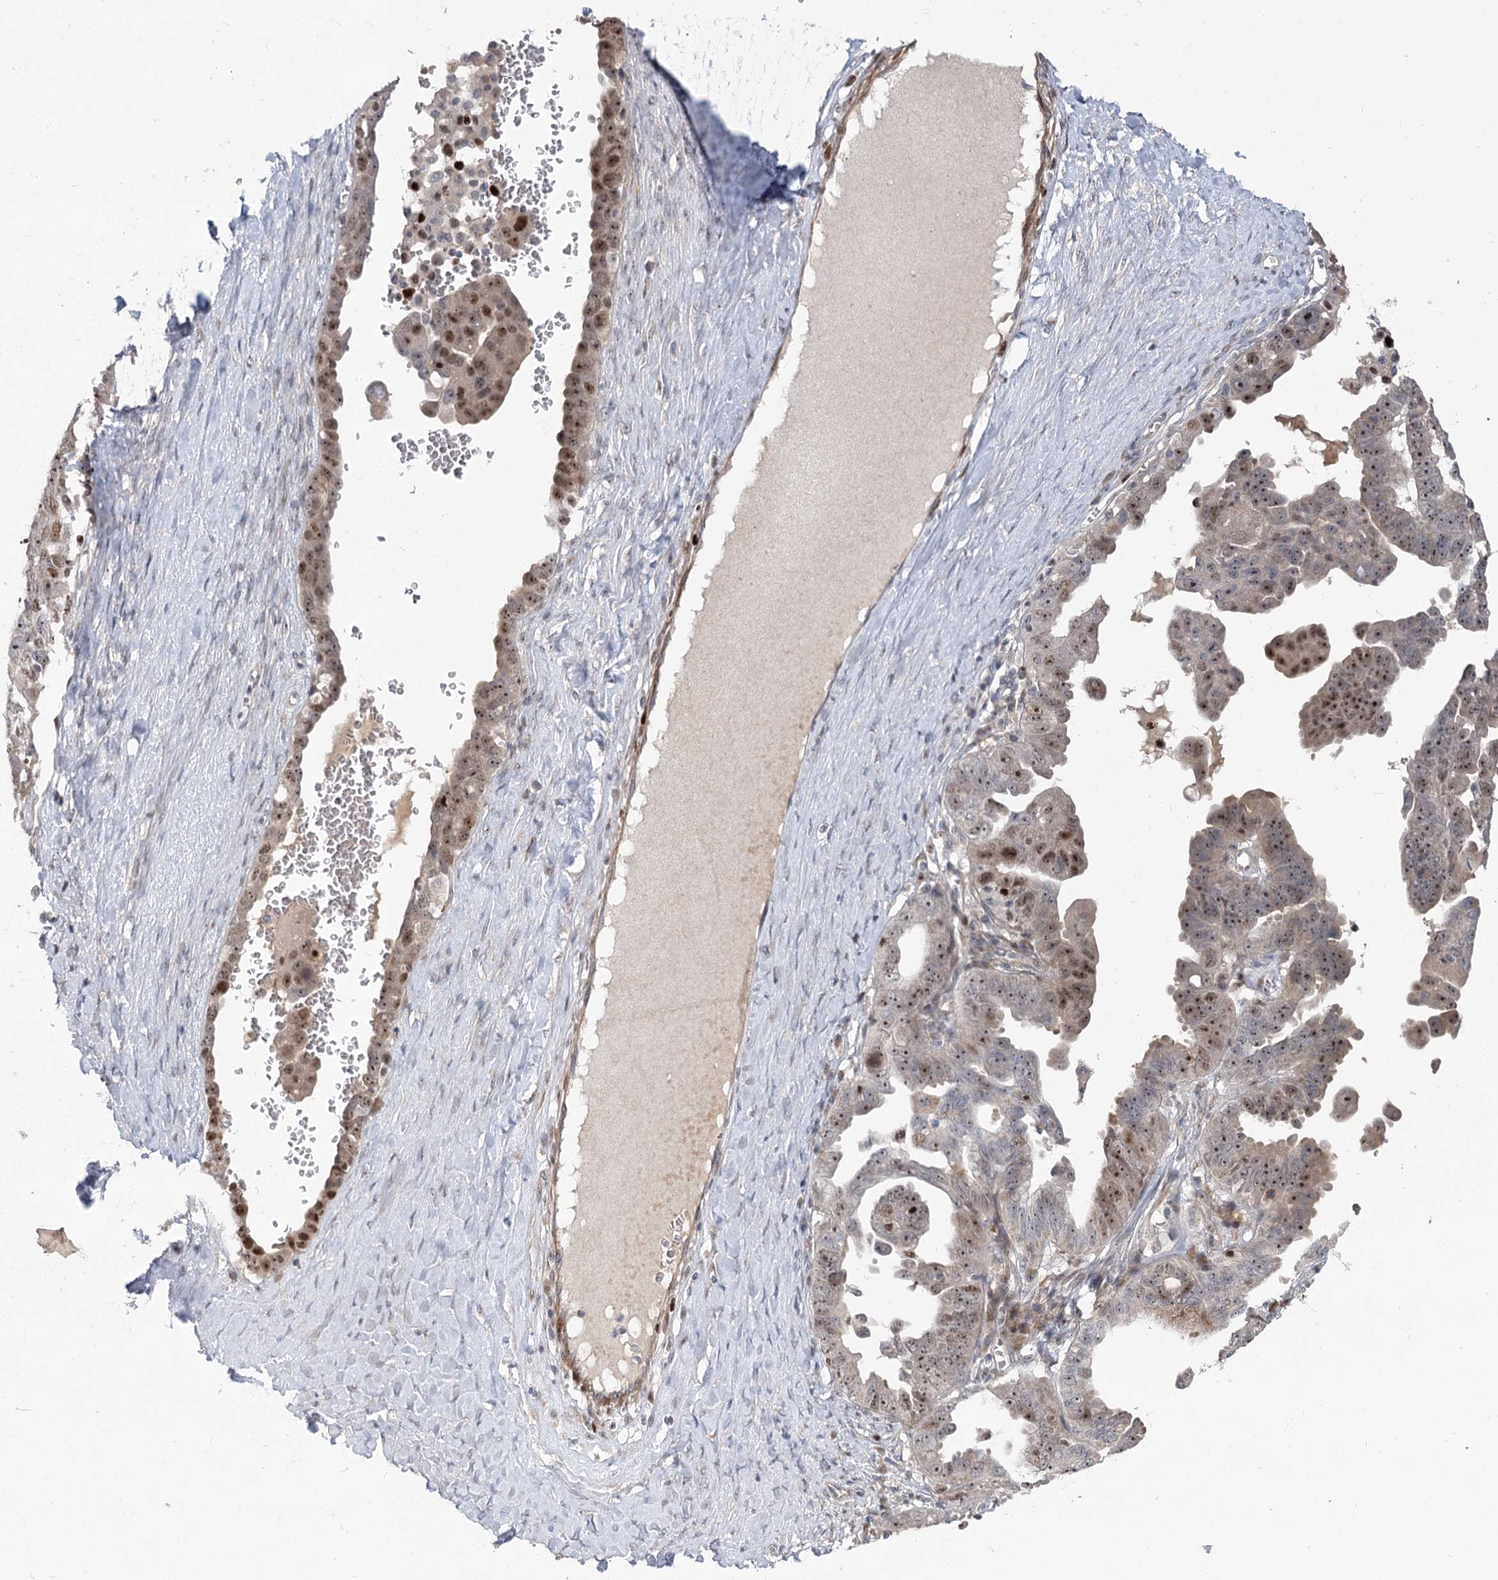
{"staining": {"intensity": "moderate", "quantity": "25%-75%", "location": "nuclear"}, "tissue": "ovarian cancer", "cell_type": "Tumor cells", "image_type": "cancer", "snomed": [{"axis": "morphology", "description": "Carcinoma, endometroid"}, {"axis": "topography", "description": "Ovary"}], "caption": "Brown immunohistochemical staining in human ovarian cancer reveals moderate nuclear expression in approximately 25%-75% of tumor cells. (DAB (3,3'-diaminobenzidine) = brown stain, brightfield microscopy at high magnification).", "gene": "PIK3C2A", "patient": {"sex": "female", "age": 62}}